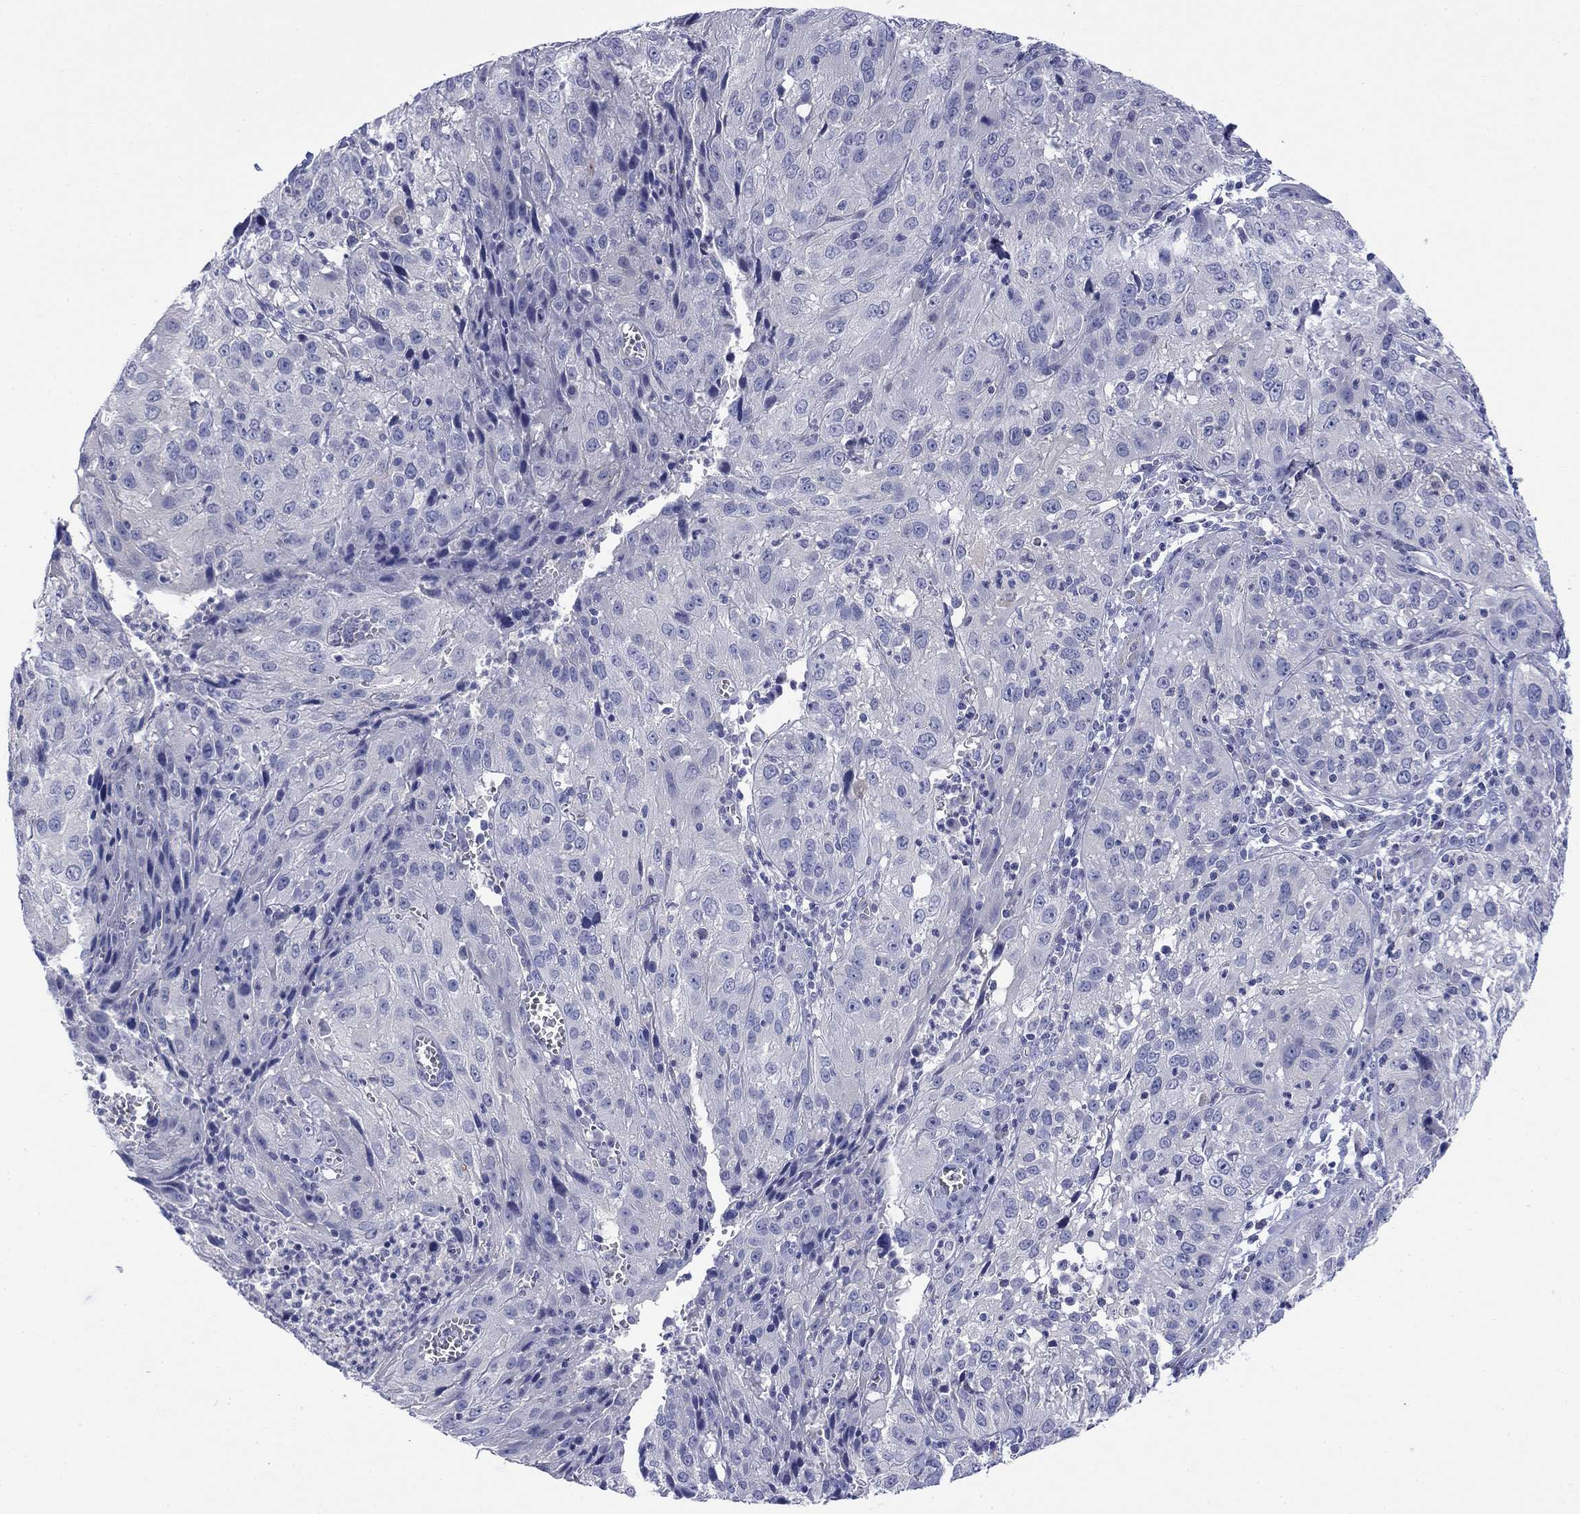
{"staining": {"intensity": "negative", "quantity": "none", "location": "none"}, "tissue": "cervical cancer", "cell_type": "Tumor cells", "image_type": "cancer", "snomed": [{"axis": "morphology", "description": "Squamous cell carcinoma, NOS"}, {"axis": "topography", "description": "Cervix"}], "caption": "Squamous cell carcinoma (cervical) stained for a protein using immunohistochemistry (IHC) displays no expression tumor cells.", "gene": "PTPRZ1", "patient": {"sex": "female", "age": 32}}